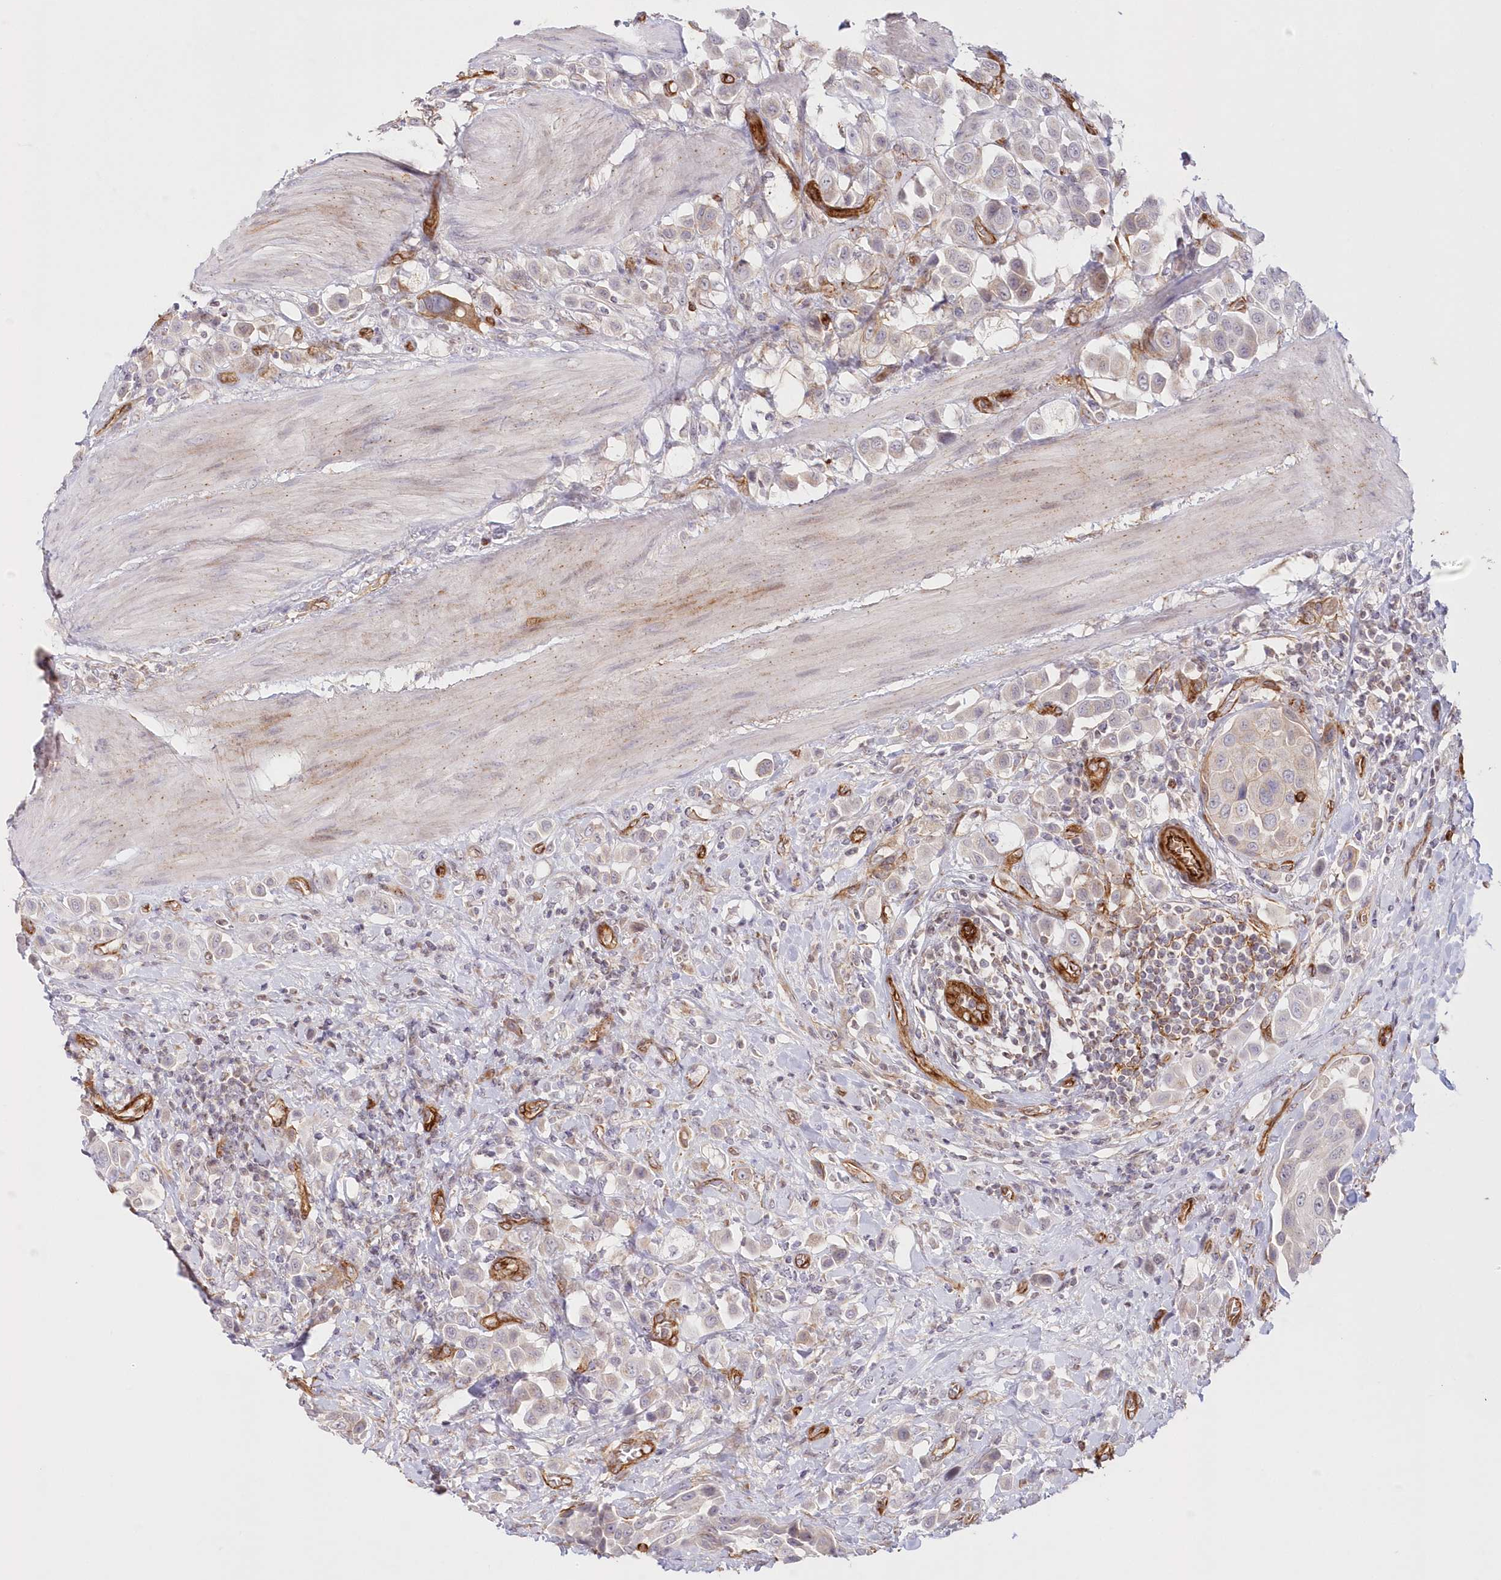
{"staining": {"intensity": "negative", "quantity": "none", "location": "none"}, "tissue": "urothelial cancer", "cell_type": "Tumor cells", "image_type": "cancer", "snomed": [{"axis": "morphology", "description": "Urothelial carcinoma, High grade"}, {"axis": "topography", "description": "Urinary bladder"}], "caption": "A histopathology image of urothelial cancer stained for a protein exhibits no brown staining in tumor cells. (Stains: DAB IHC with hematoxylin counter stain, Microscopy: brightfield microscopy at high magnification).", "gene": "AFAP1L2", "patient": {"sex": "male", "age": 50}}